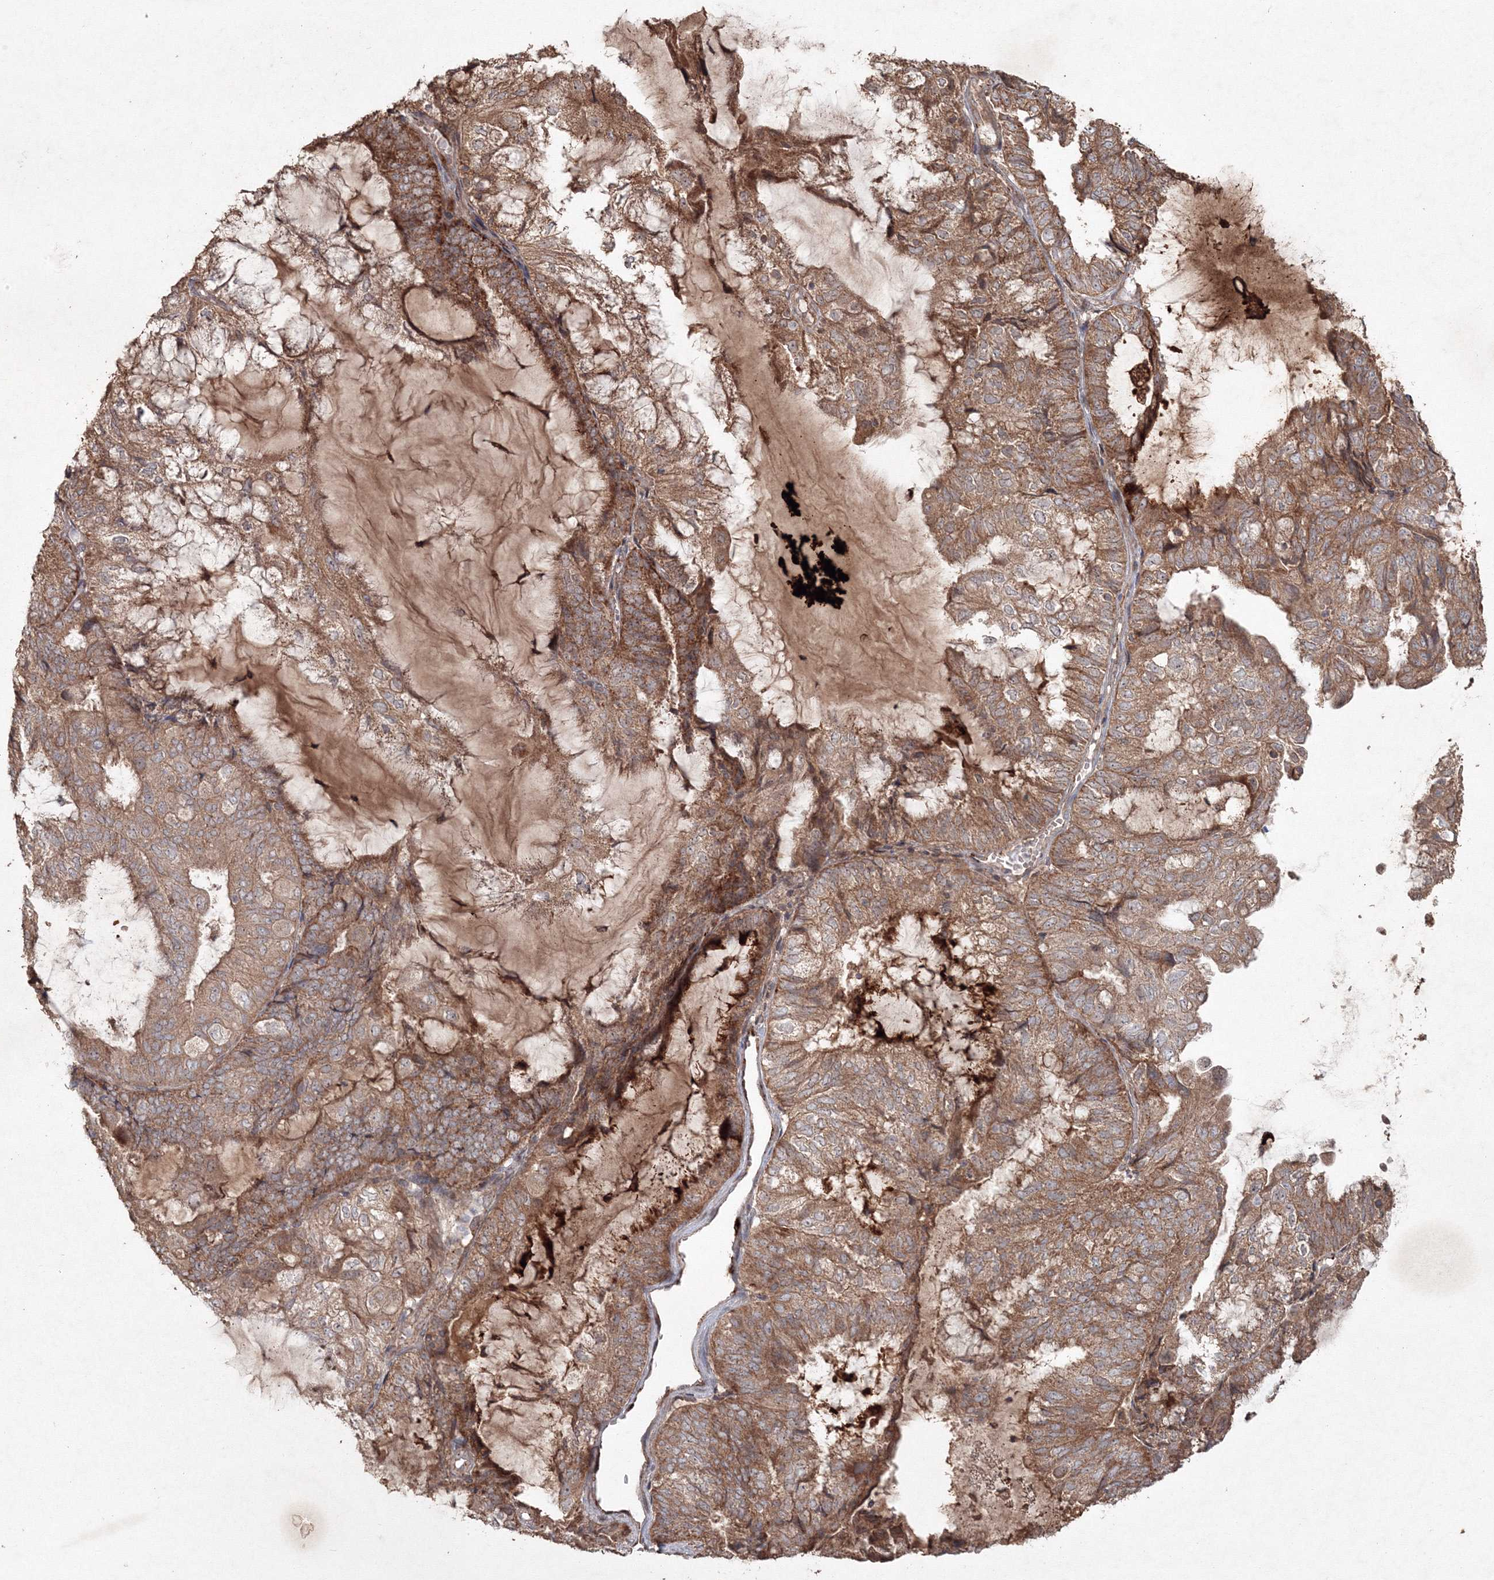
{"staining": {"intensity": "moderate", "quantity": ">75%", "location": "cytoplasmic/membranous"}, "tissue": "endometrial cancer", "cell_type": "Tumor cells", "image_type": "cancer", "snomed": [{"axis": "morphology", "description": "Adenocarcinoma, NOS"}, {"axis": "topography", "description": "Endometrium"}], "caption": "Protein expression analysis of human endometrial cancer (adenocarcinoma) reveals moderate cytoplasmic/membranous positivity in approximately >75% of tumor cells.", "gene": "ANAPC16", "patient": {"sex": "female", "age": 81}}